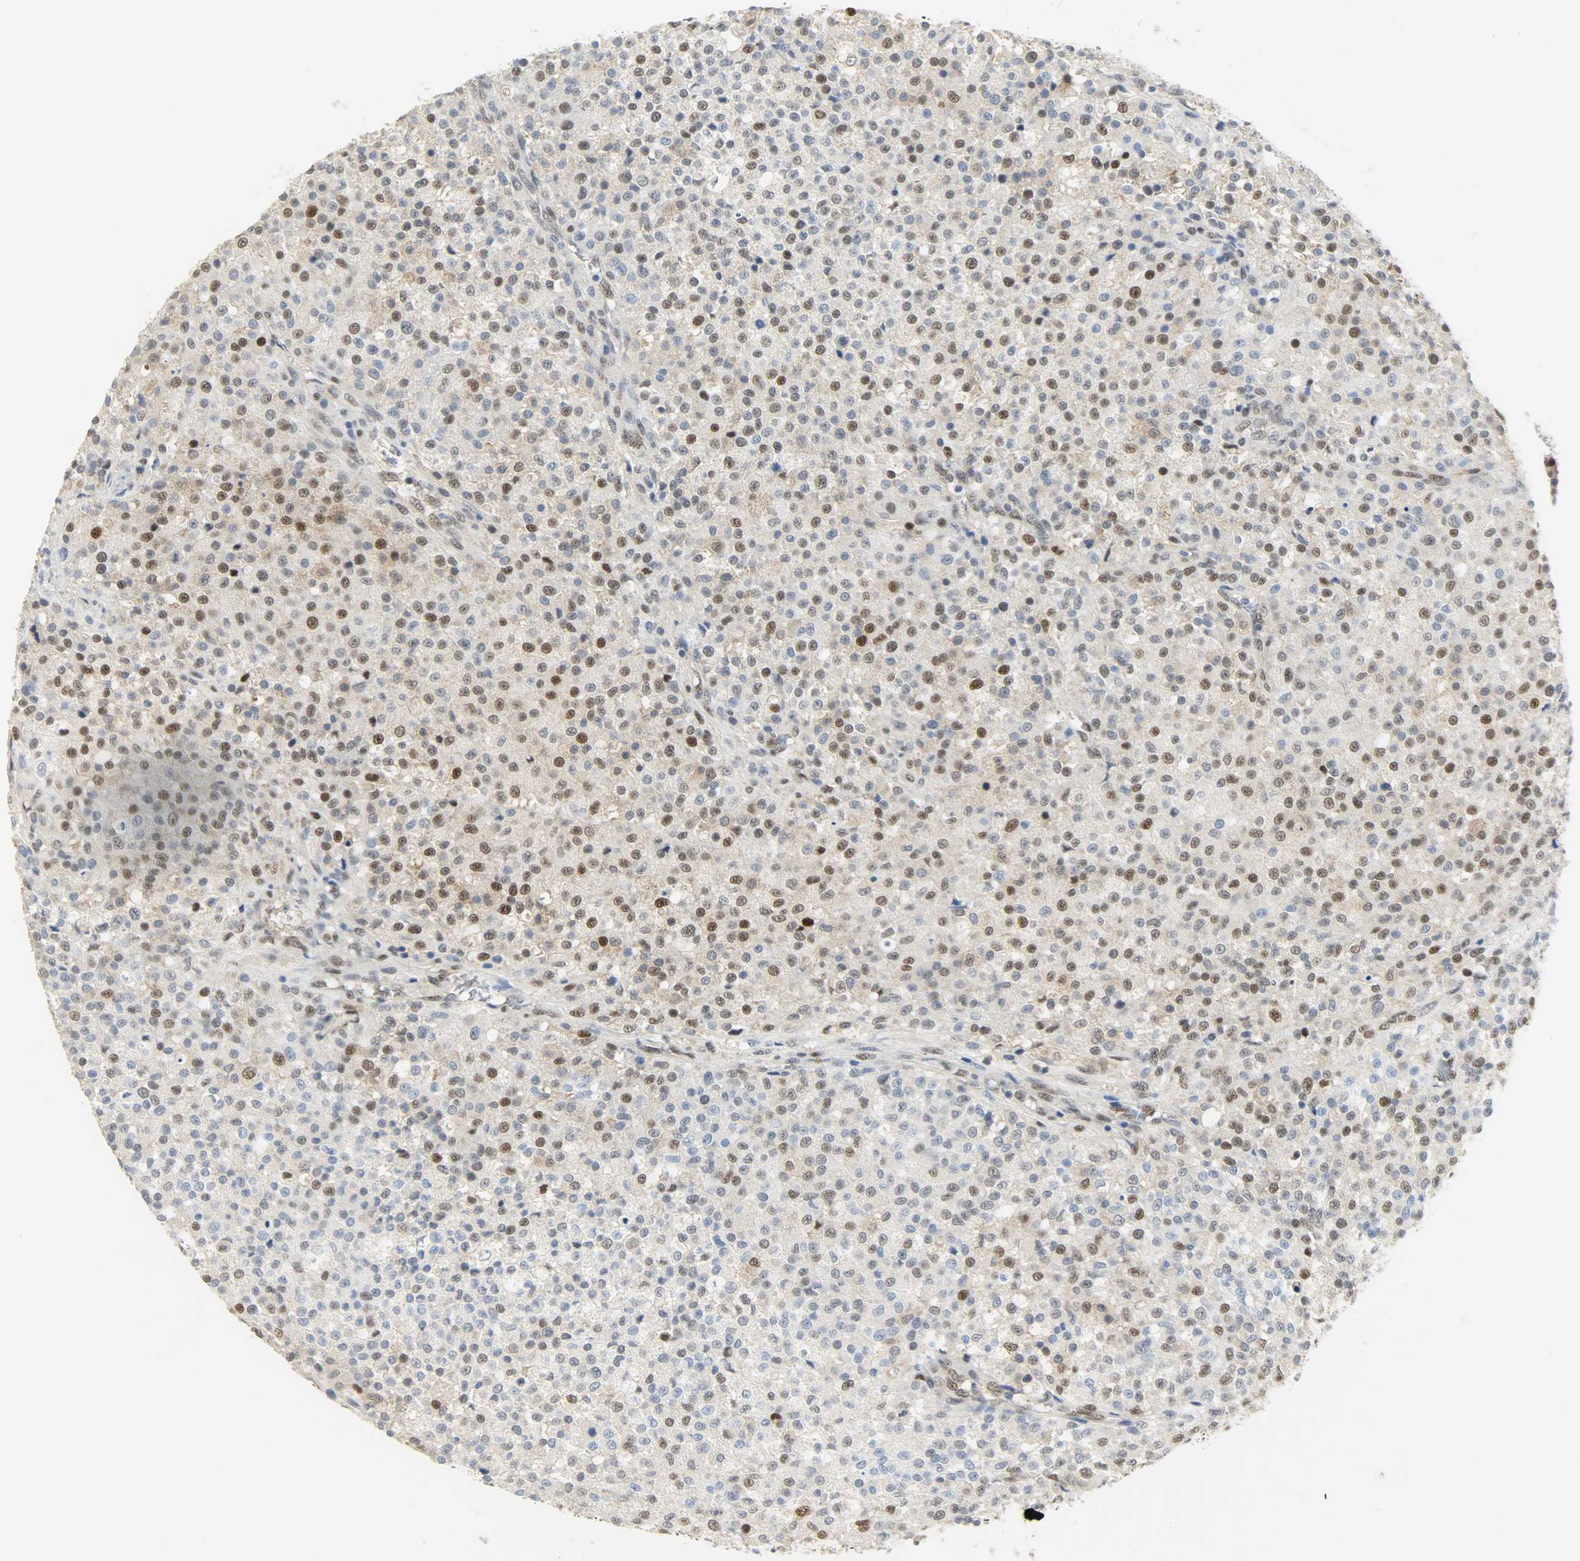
{"staining": {"intensity": "moderate", "quantity": "25%-75%", "location": "nuclear"}, "tissue": "testis cancer", "cell_type": "Tumor cells", "image_type": "cancer", "snomed": [{"axis": "morphology", "description": "Seminoma, NOS"}, {"axis": "topography", "description": "Testis"}], "caption": "Immunohistochemical staining of testis seminoma shows moderate nuclear protein positivity in approximately 25%-75% of tumor cells.", "gene": "NPEPL1", "patient": {"sex": "male", "age": 59}}